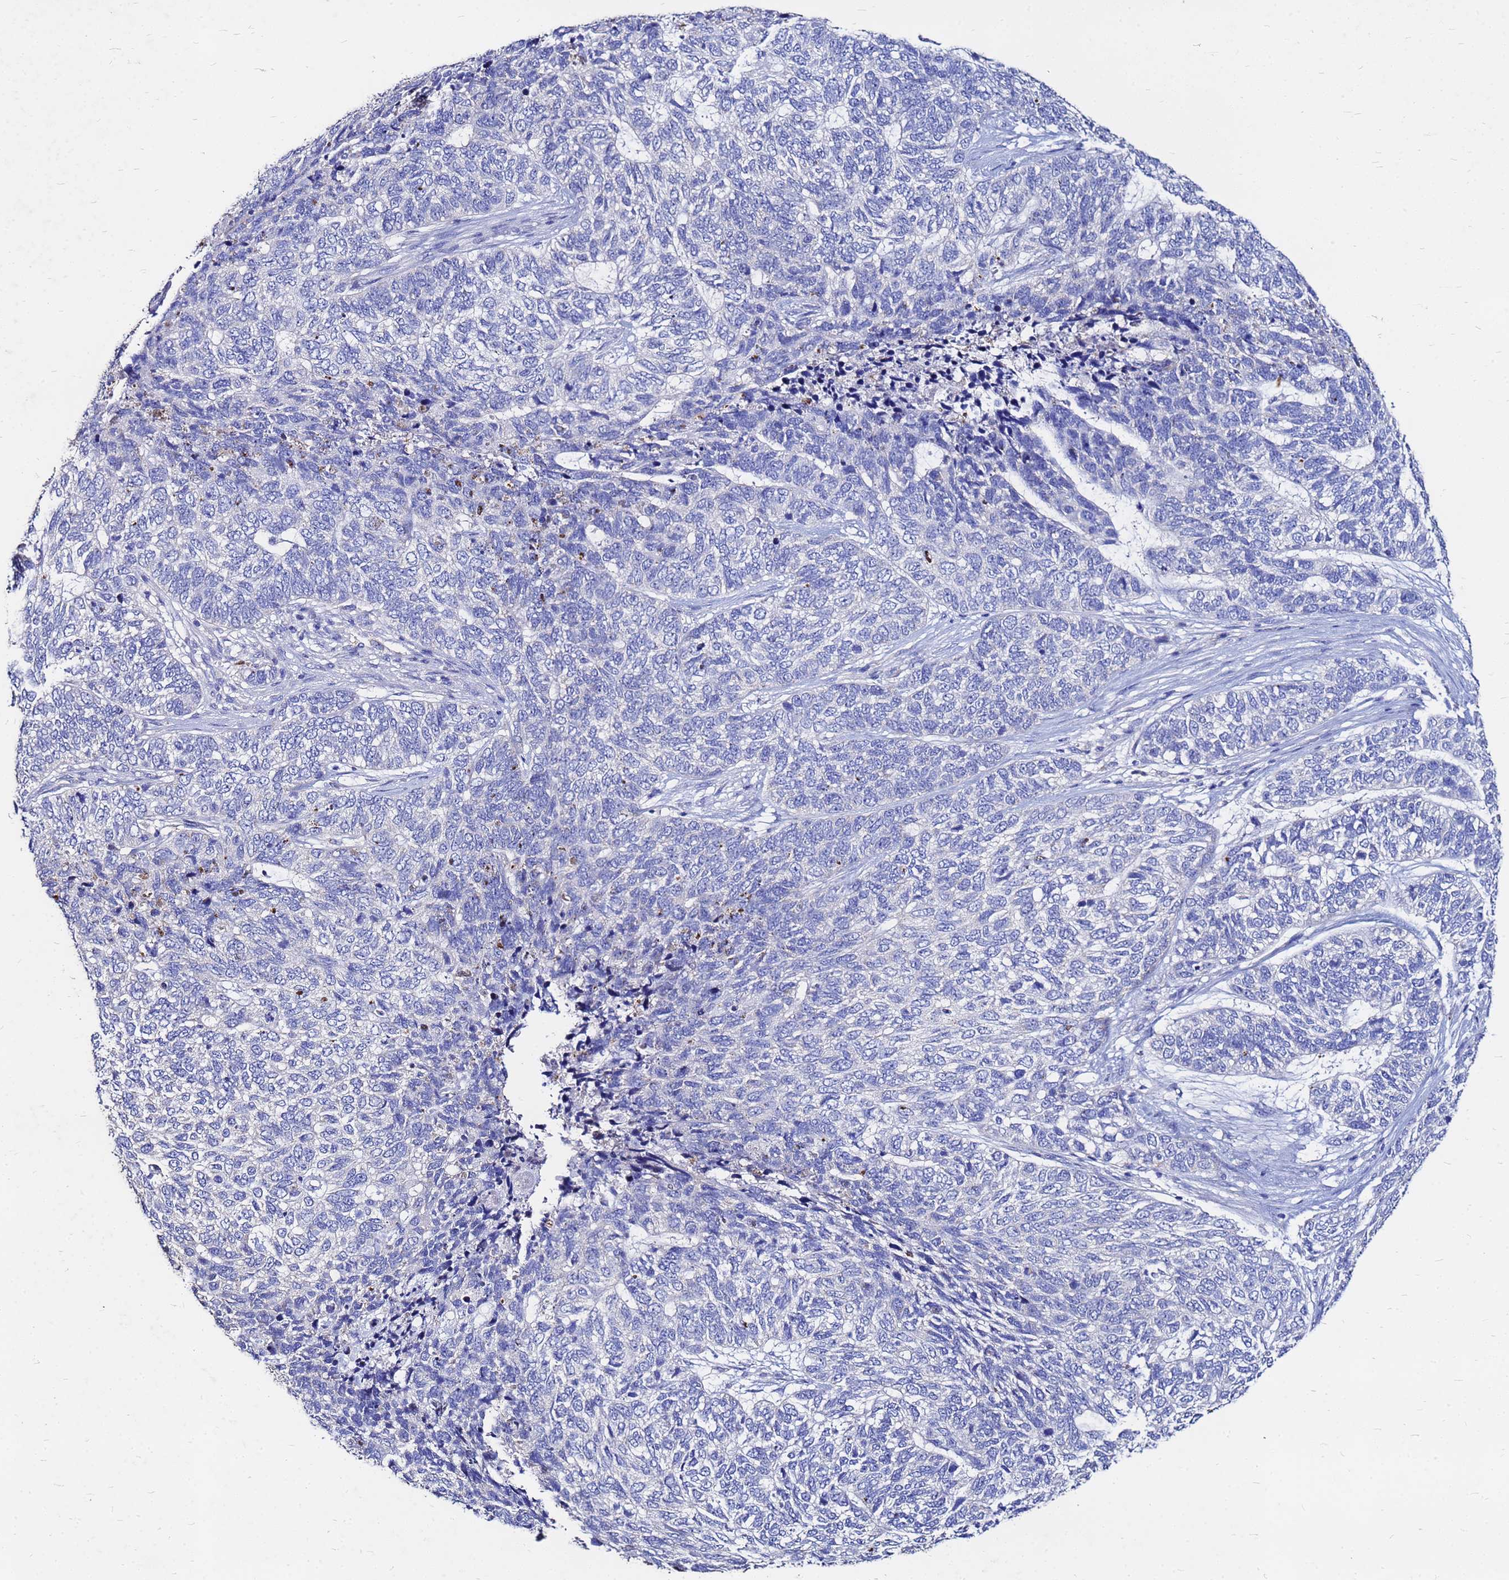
{"staining": {"intensity": "negative", "quantity": "none", "location": "none"}, "tissue": "skin cancer", "cell_type": "Tumor cells", "image_type": "cancer", "snomed": [{"axis": "morphology", "description": "Basal cell carcinoma"}, {"axis": "topography", "description": "Skin"}], "caption": "High power microscopy image of an IHC micrograph of basal cell carcinoma (skin), revealing no significant expression in tumor cells.", "gene": "FAM183A", "patient": {"sex": "female", "age": 65}}